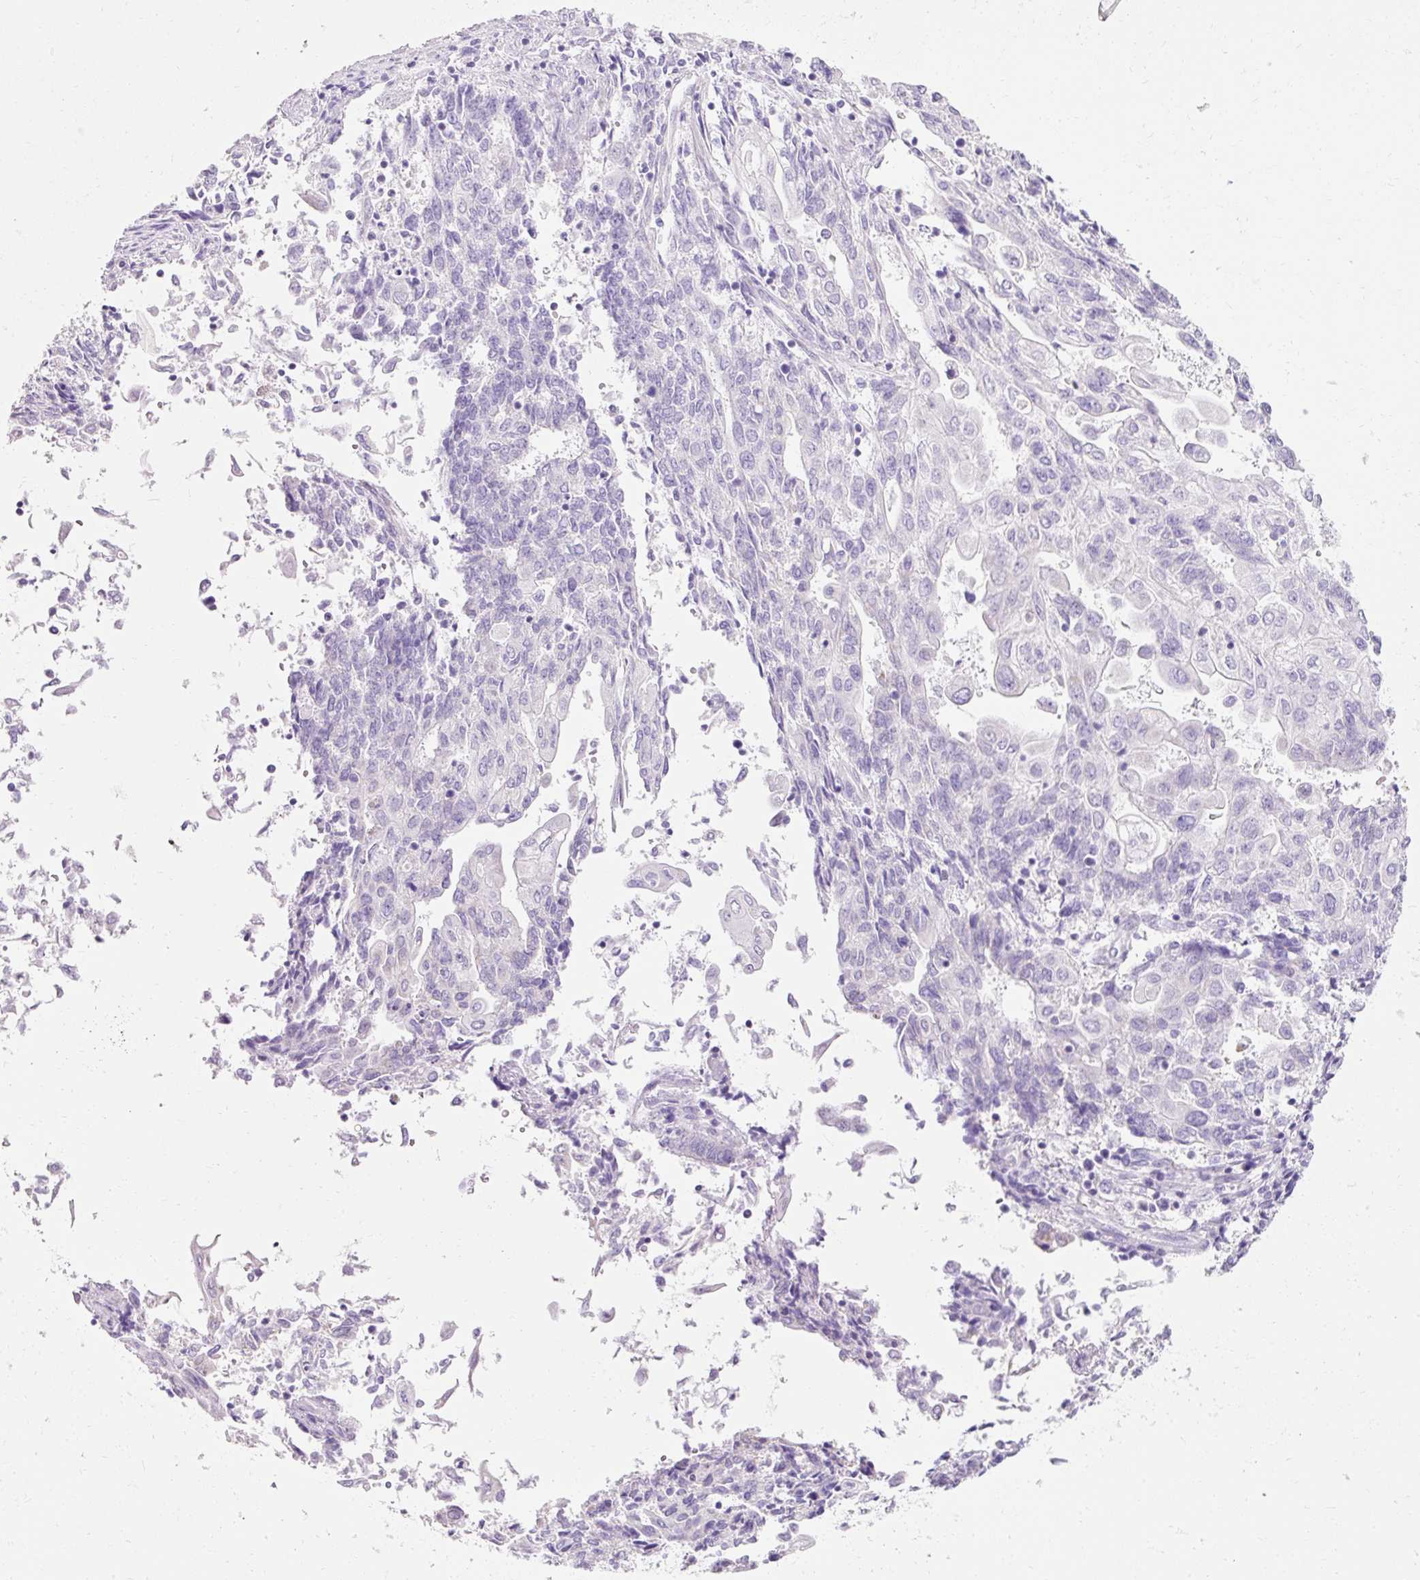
{"staining": {"intensity": "negative", "quantity": "none", "location": "none"}, "tissue": "endometrial cancer", "cell_type": "Tumor cells", "image_type": "cancer", "snomed": [{"axis": "morphology", "description": "Adenocarcinoma, NOS"}, {"axis": "topography", "description": "Endometrium"}], "caption": "The micrograph reveals no significant positivity in tumor cells of endometrial adenocarcinoma.", "gene": "PLPP2", "patient": {"sex": "female", "age": 54}}